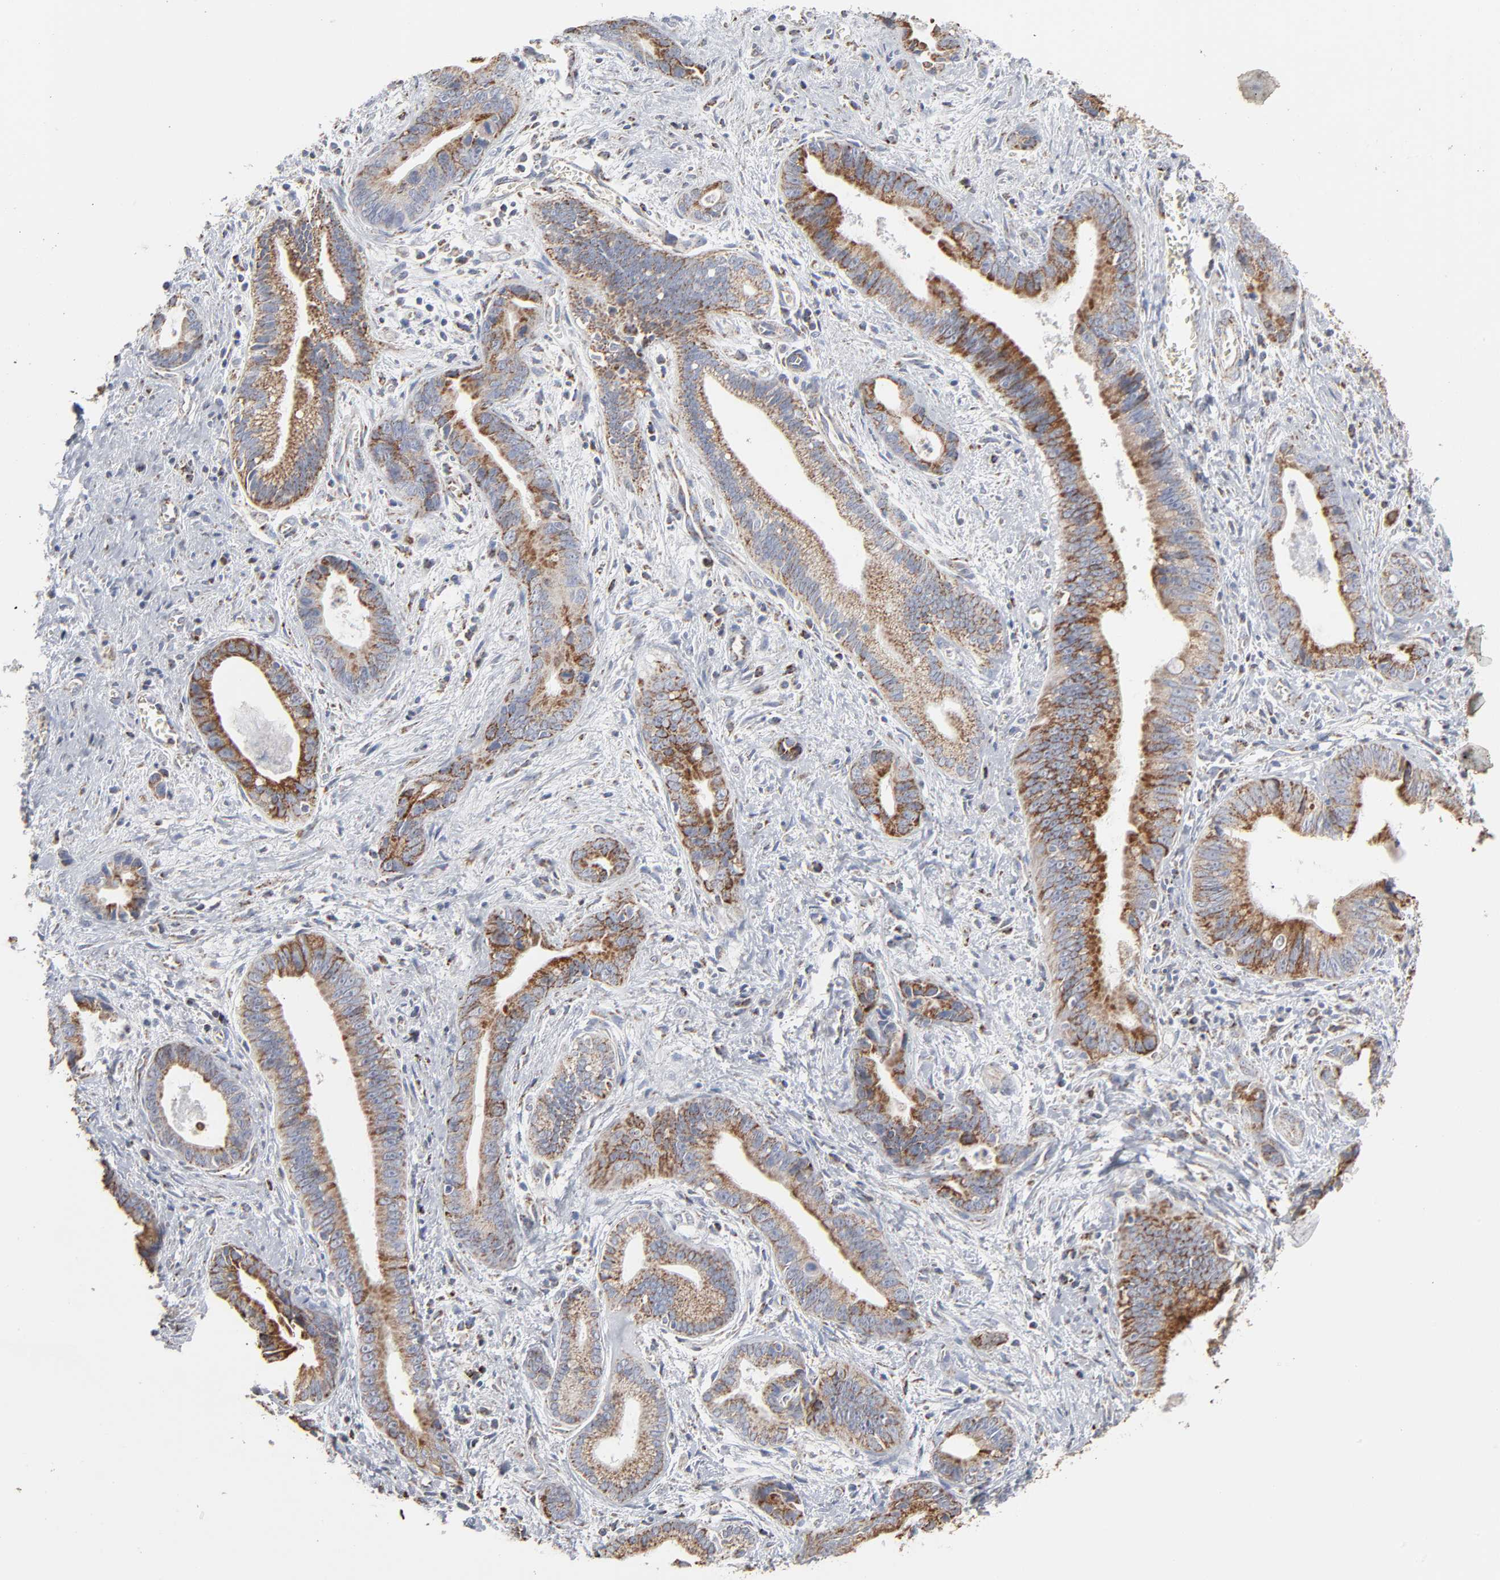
{"staining": {"intensity": "strong", "quantity": ">75%", "location": "cytoplasmic/membranous"}, "tissue": "liver cancer", "cell_type": "Tumor cells", "image_type": "cancer", "snomed": [{"axis": "morphology", "description": "Cholangiocarcinoma"}, {"axis": "topography", "description": "Liver"}], "caption": "Immunohistochemical staining of liver cancer exhibits high levels of strong cytoplasmic/membranous protein staining in approximately >75% of tumor cells.", "gene": "UQCRC1", "patient": {"sex": "female", "age": 55}}